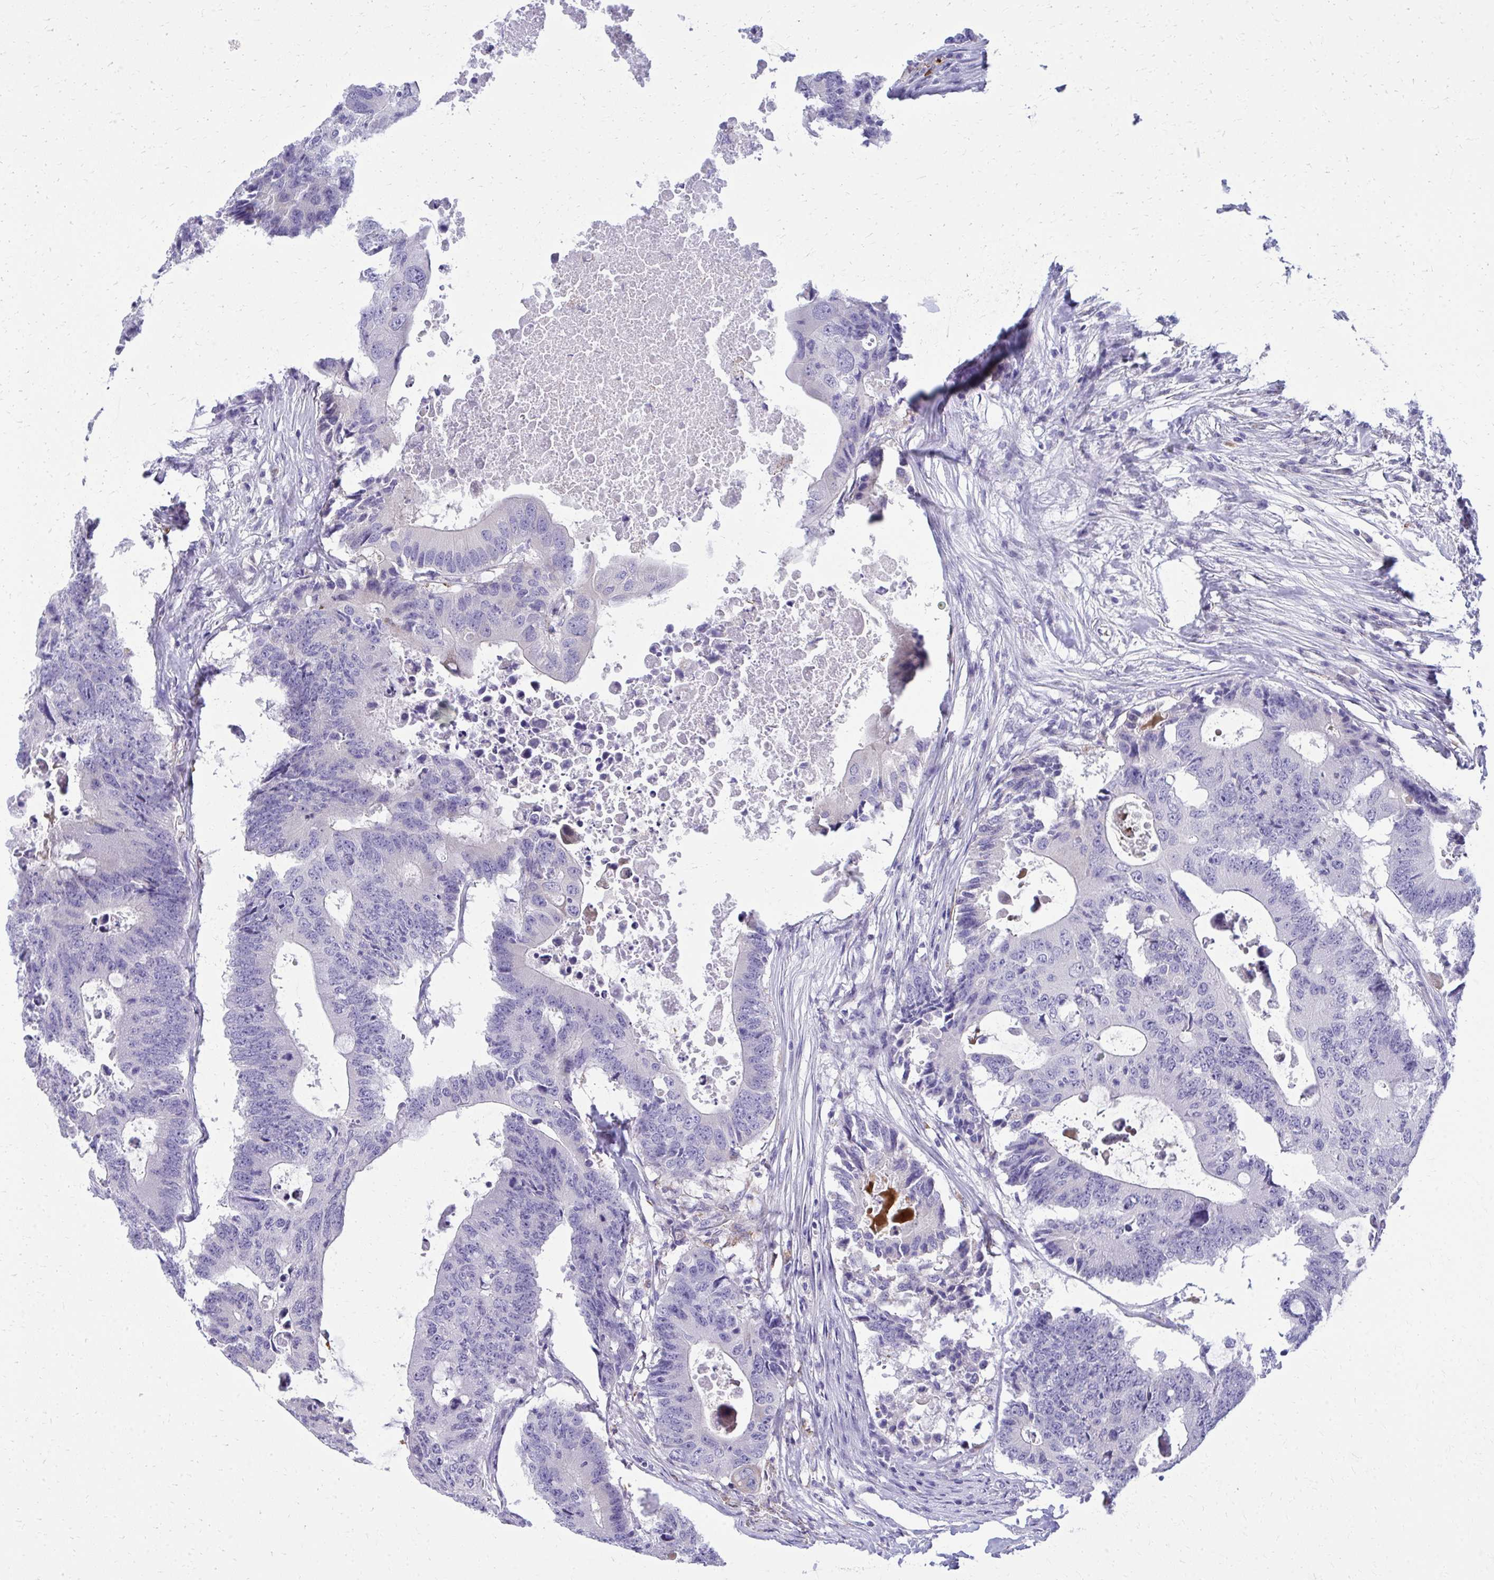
{"staining": {"intensity": "negative", "quantity": "none", "location": "none"}, "tissue": "colorectal cancer", "cell_type": "Tumor cells", "image_type": "cancer", "snomed": [{"axis": "morphology", "description": "Adenocarcinoma, NOS"}, {"axis": "topography", "description": "Colon"}], "caption": "DAB immunohistochemical staining of human colorectal adenocarcinoma reveals no significant positivity in tumor cells.", "gene": "AIG1", "patient": {"sex": "male", "age": 71}}